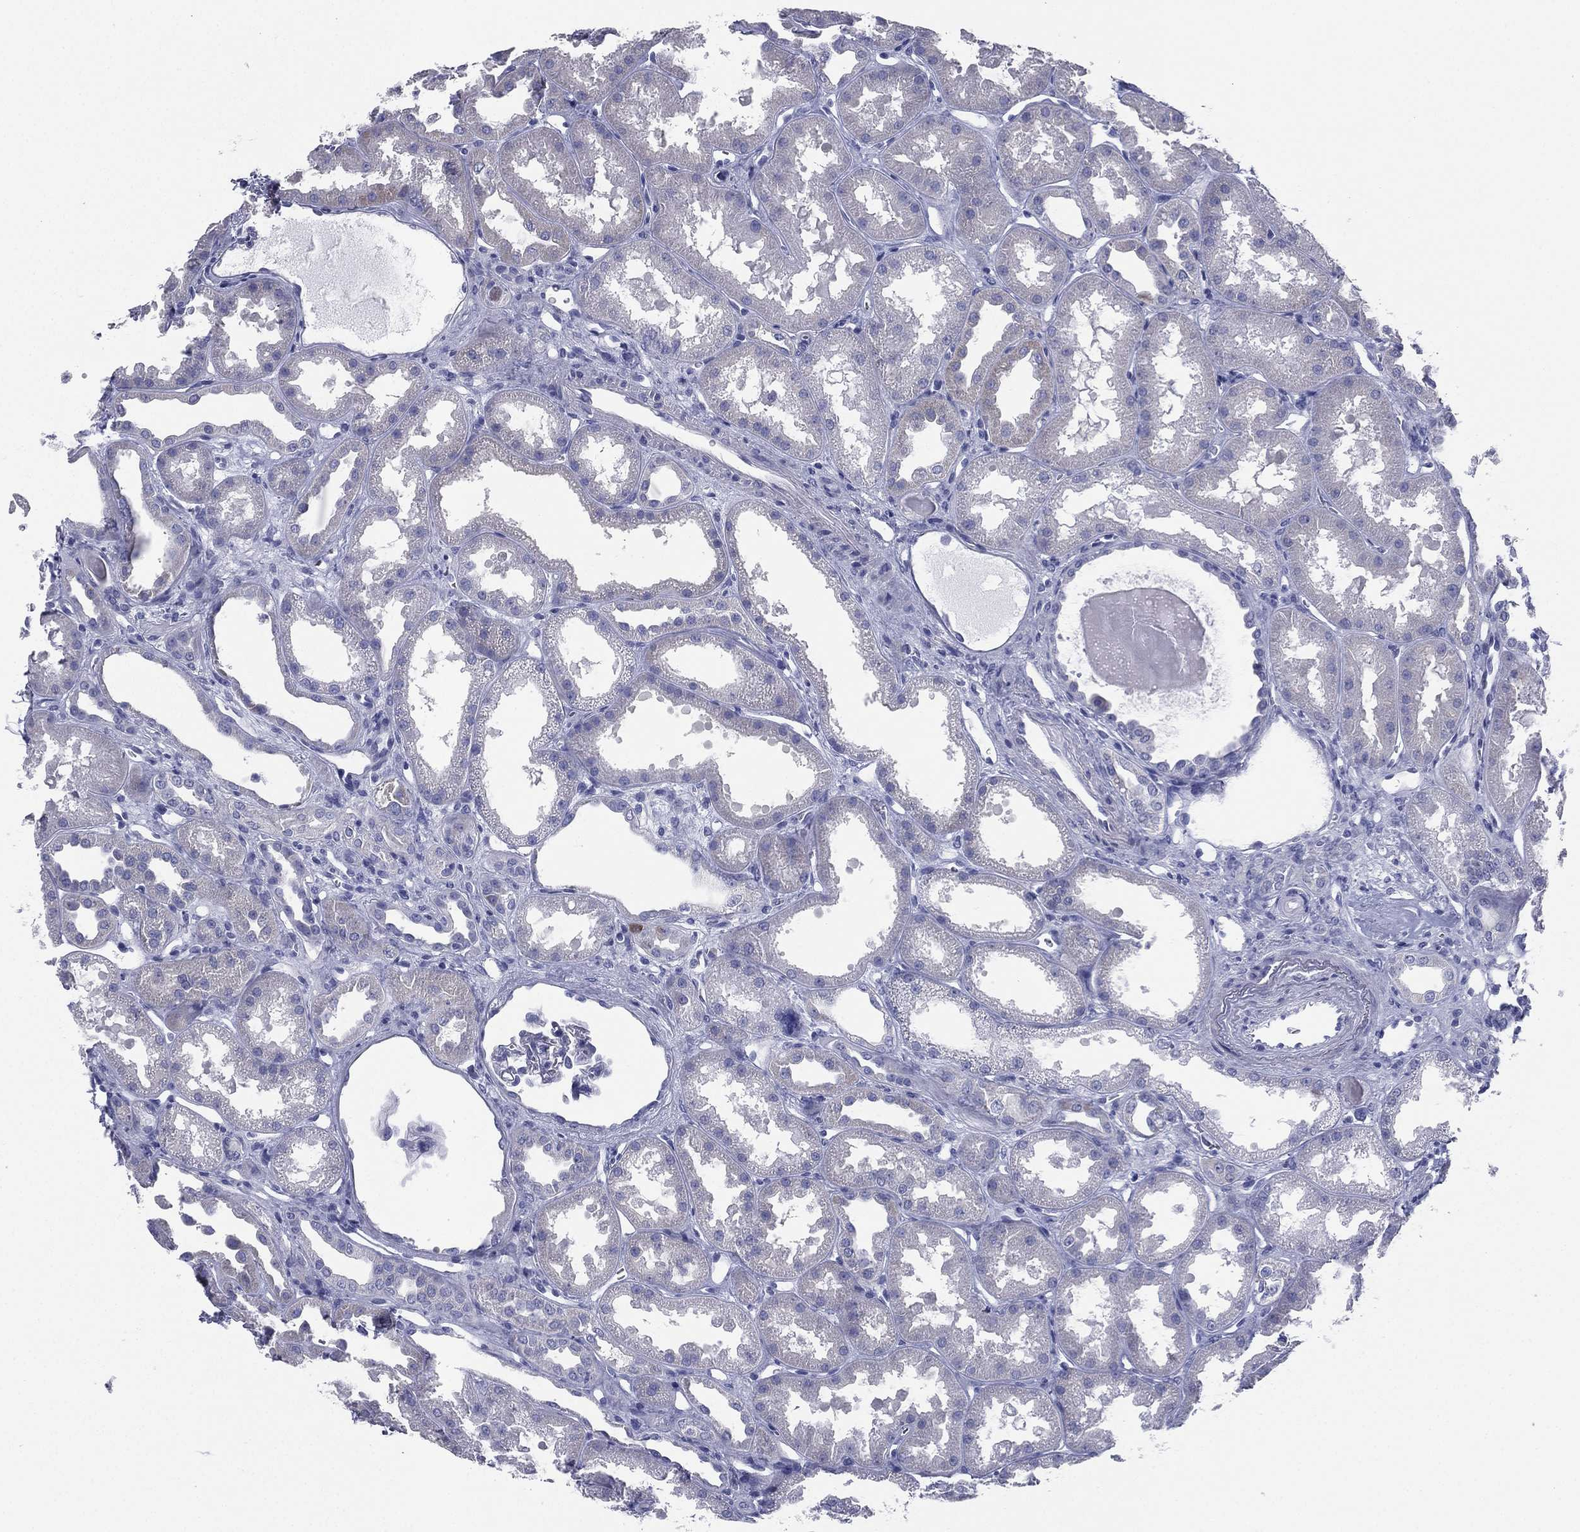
{"staining": {"intensity": "negative", "quantity": "none", "location": "none"}, "tissue": "kidney", "cell_type": "Cells in glomeruli", "image_type": "normal", "snomed": [{"axis": "morphology", "description": "Normal tissue, NOS"}, {"axis": "topography", "description": "Kidney"}], "caption": "This is a micrograph of IHC staining of unremarkable kidney, which shows no expression in cells in glomeruli.", "gene": "FCER2", "patient": {"sex": "male", "age": 61}}